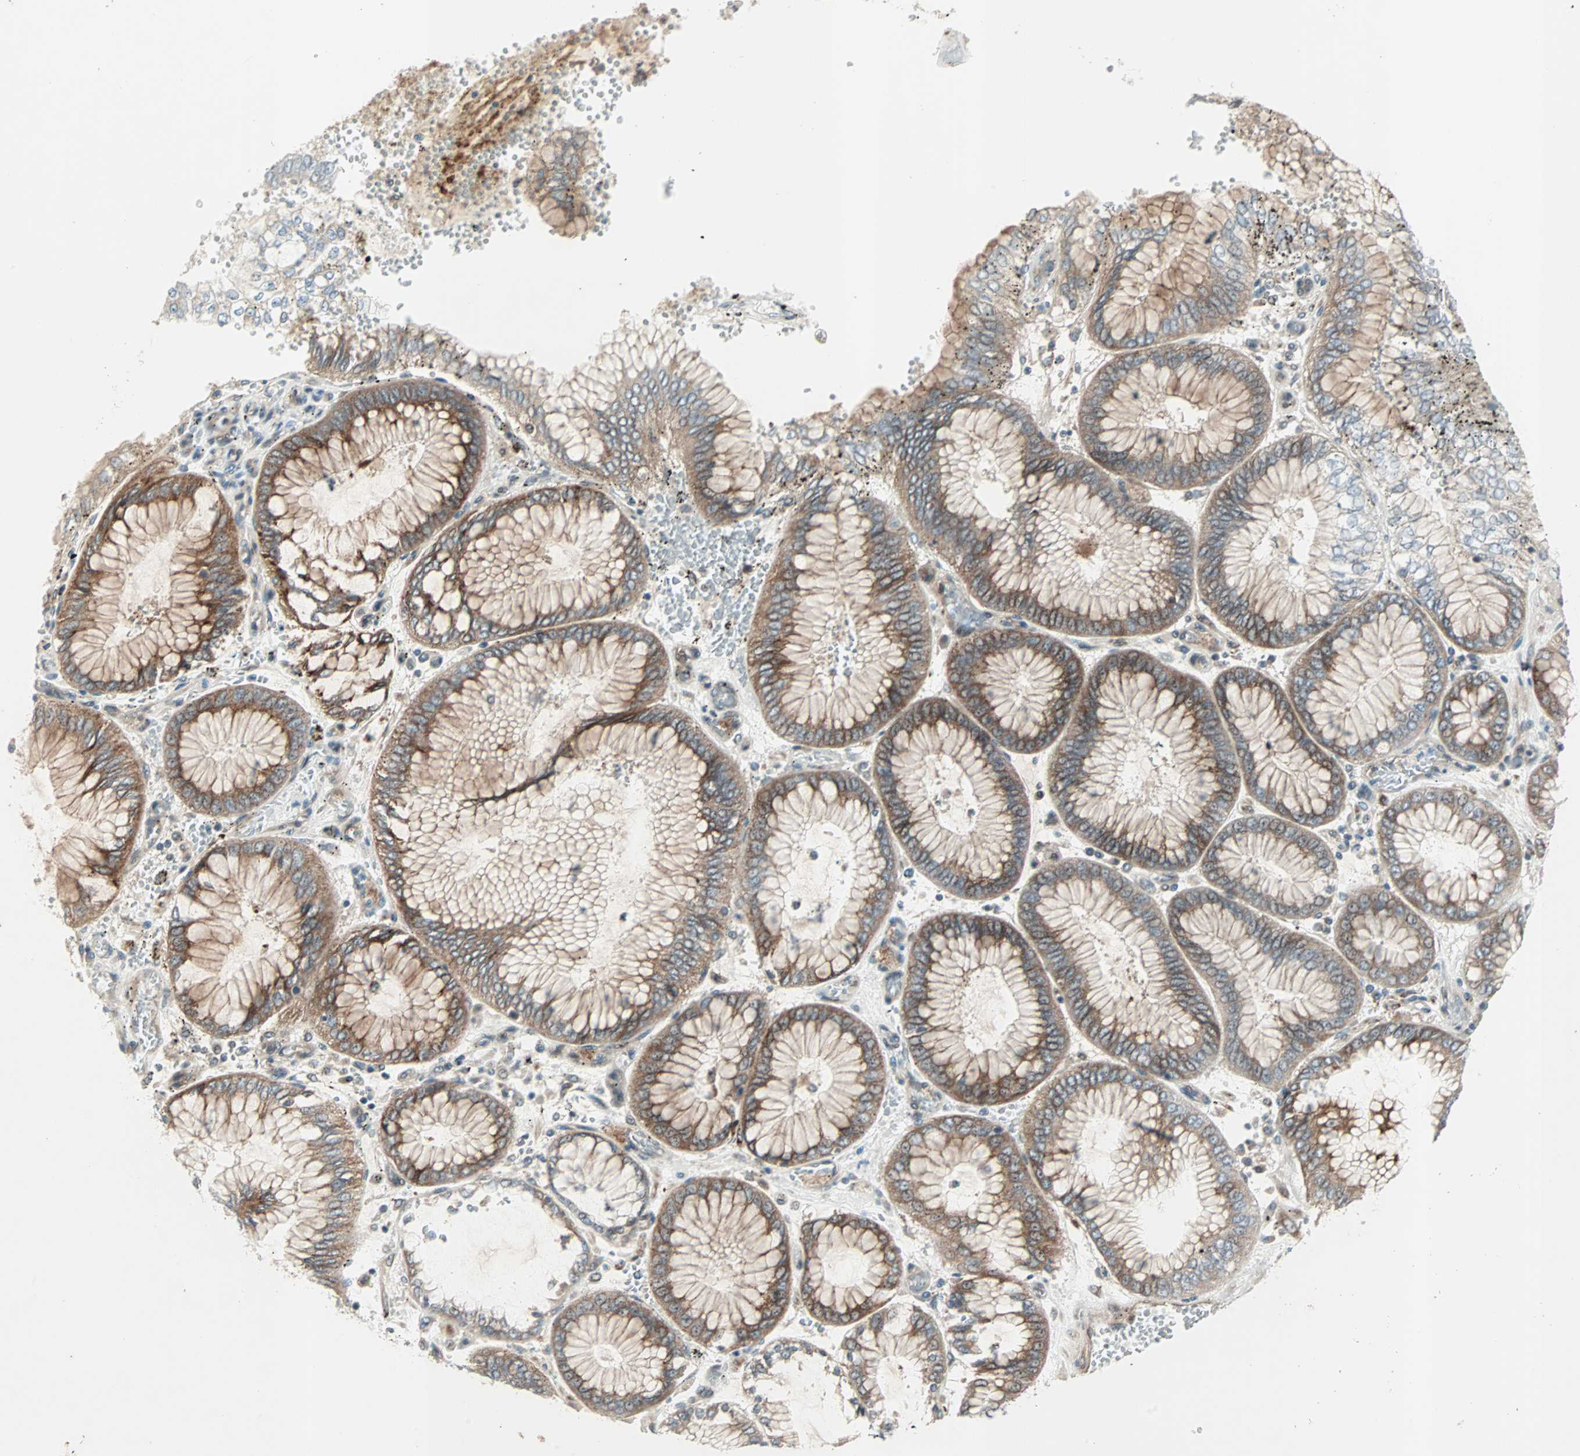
{"staining": {"intensity": "moderate", "quantity": ">75%", "location": "cytoplasmic/membranous"}, "tissue": "stomach cancer", "cell_type": "Tumor cells", "image_type": "cancer", "snomed": [{"axis": "morphology", "description": "Normal tissue, NOS"}, {"axis": "morphology", "description": "Adenocarcinoma, NOS"}, {"axis": "topography", "description": "Stomach, upper"}, {"axis": "topography", "description": "Stomach"}], "caption": "Protein expression analysis of stomach cancer demonstrates moderate cytoplasmic/membranous expression in about >75% of tumor cells.", "gene": "PGBD1", "patient": {"sex": "male", "age": 76}}